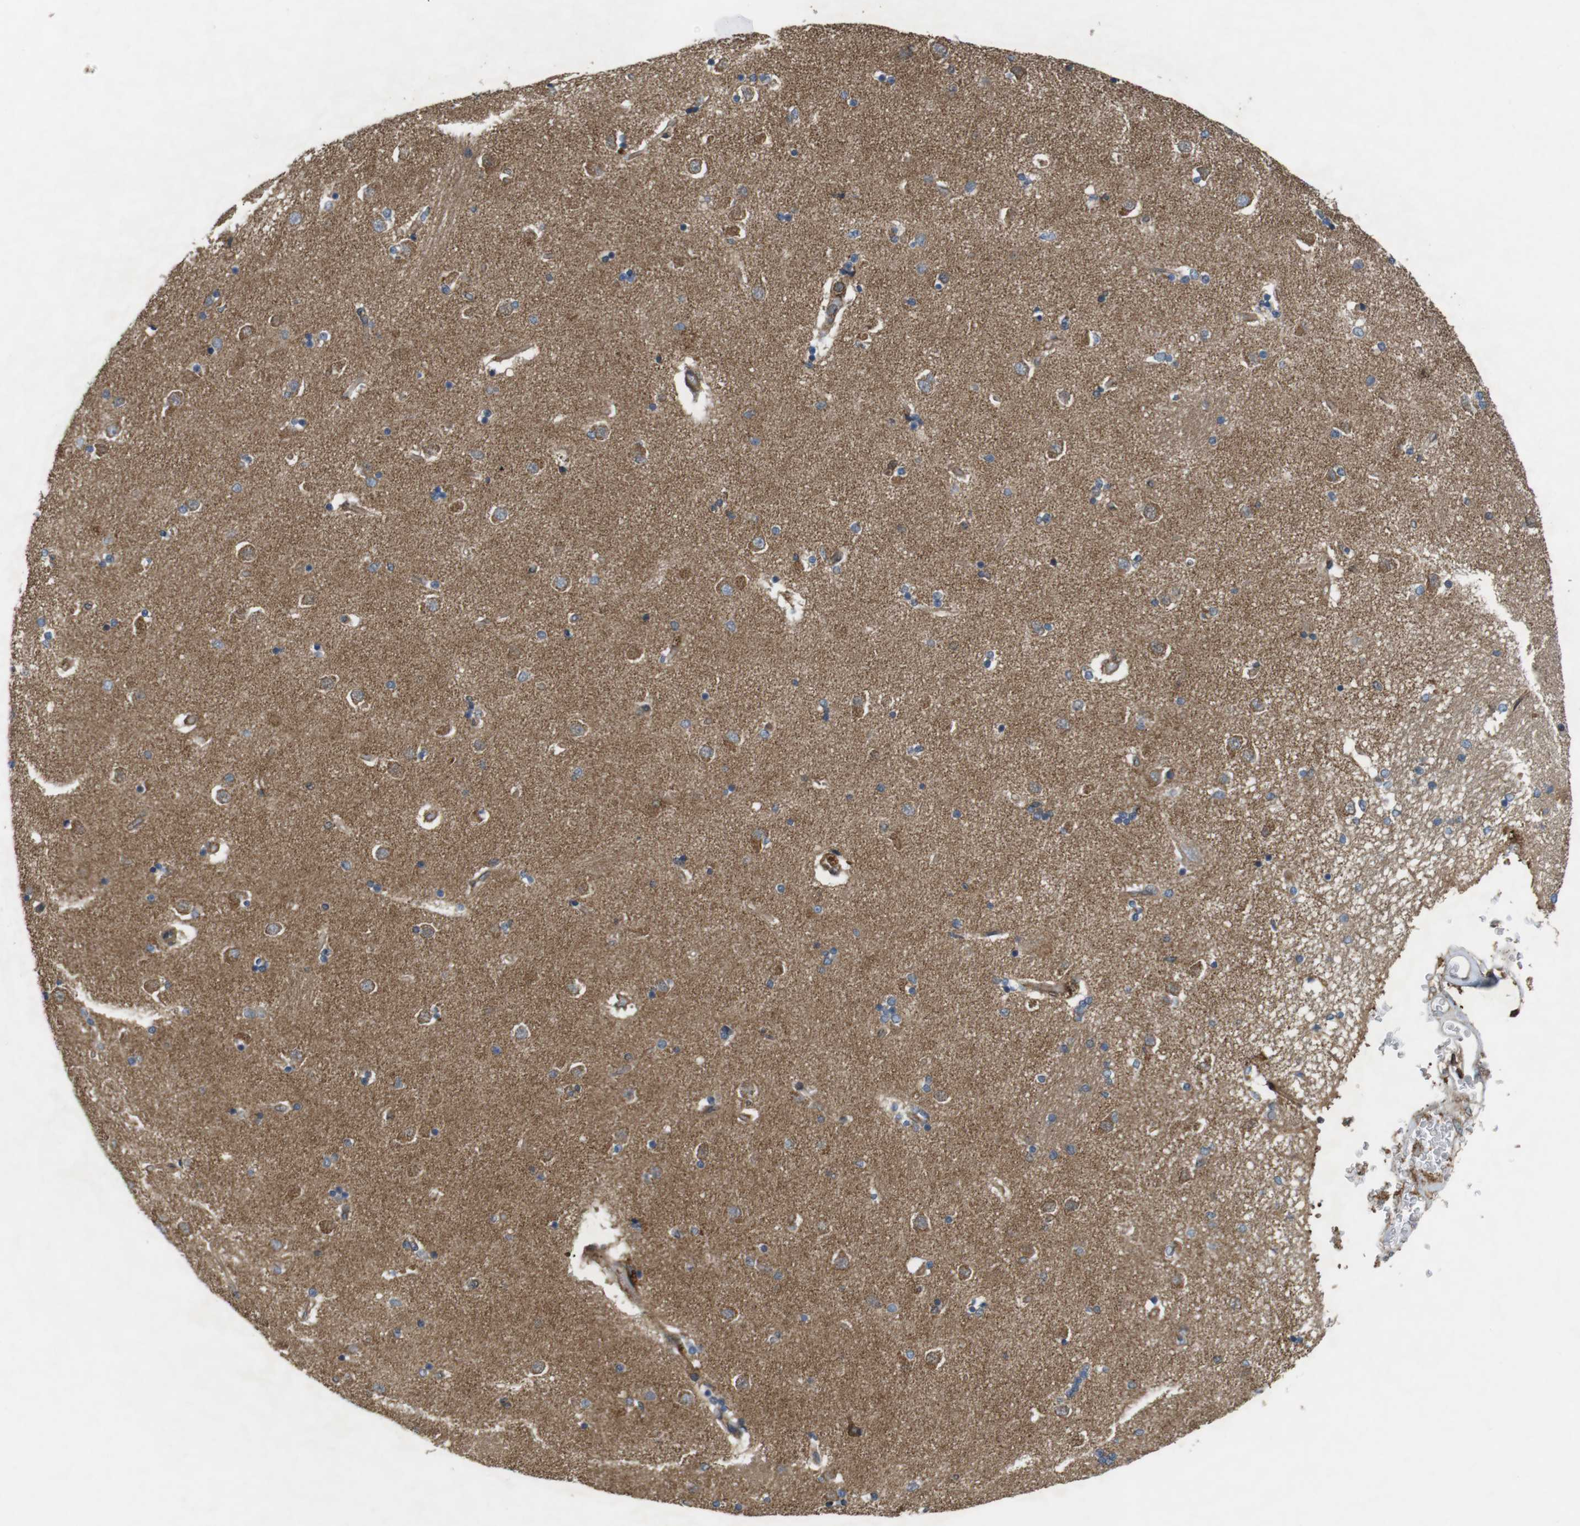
{"staining": {"intensity": "moderate", "quantity": "<25%", "location": "cytoplasmic/membranous"}, "tissue": "caudate", "cell_type": "Glial cells", "image_type": "normal", "snomed": [{"axis": "morphology", "description": "Normal tissue, NOS"}, {"axis": "topography", "description": "Lateral ventricle wall"}], "caption": "About <25% of glial cells in unremarkable caudate demonstrate moderate cytoplasmic/membranous protein expression as visualized by brown immunohistochemical staining.", "gene": "DDAH2", "patient": {"sex": "female", "age": 54}}